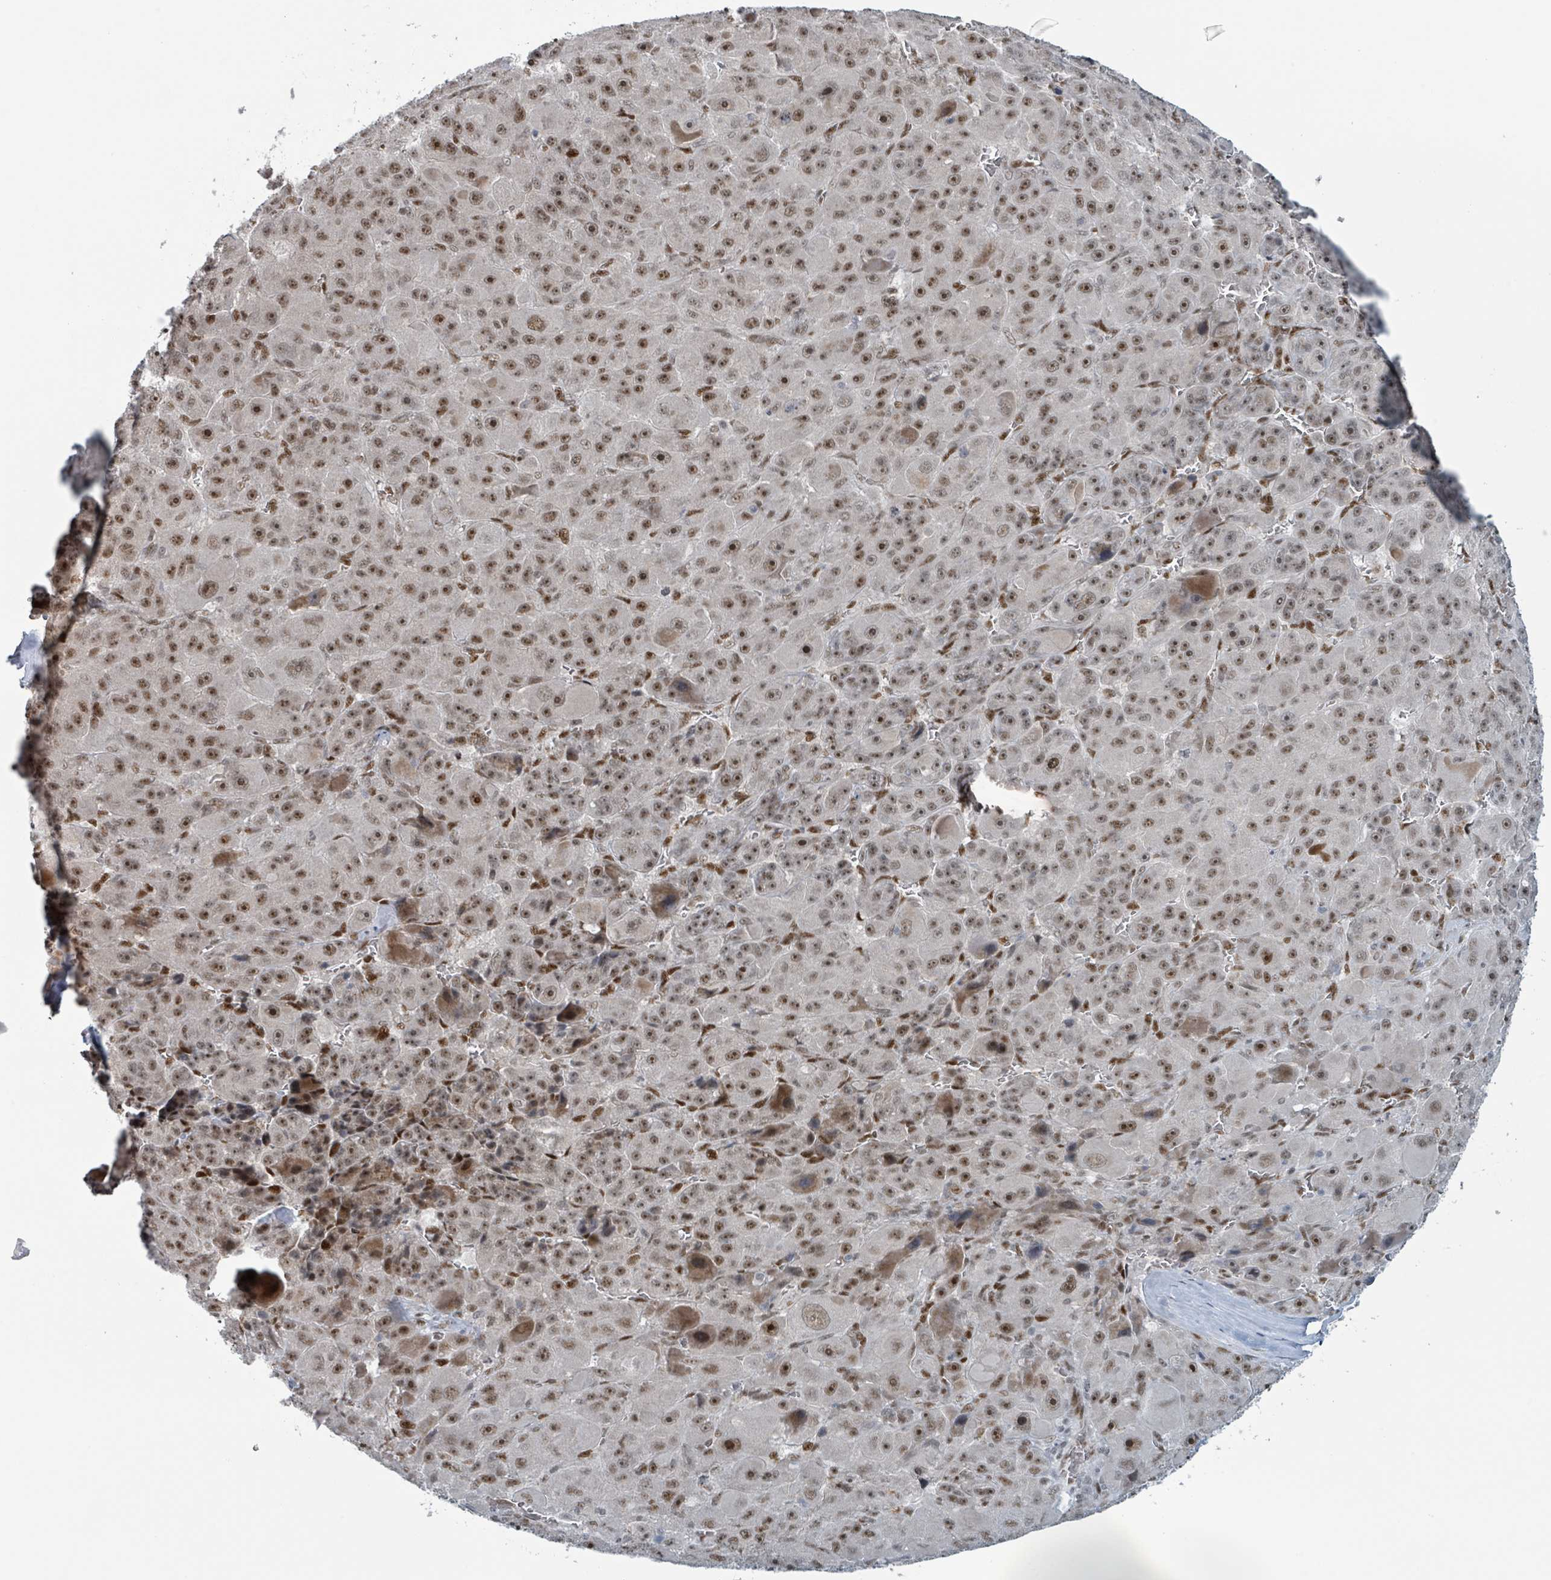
{"staining": {"intensity": "moderate", "quantity": ">75%", "location": "nuclear"}, "tissue": "liver cancer", "cell_type": "Tumor cells", "image_type": "cancer", "snomed": [{"axis": "morphology", "description": "Carcinoma, Hepatocellular, NOS"}, {"axis": "topography", "description": "Liver"}], "caption": "Moderate nuclear positivity is identified in approximately >75% of tumor cells in liver cancer.", "gene": "KLF3", "patient": {"sex": "male", "age": 76}}